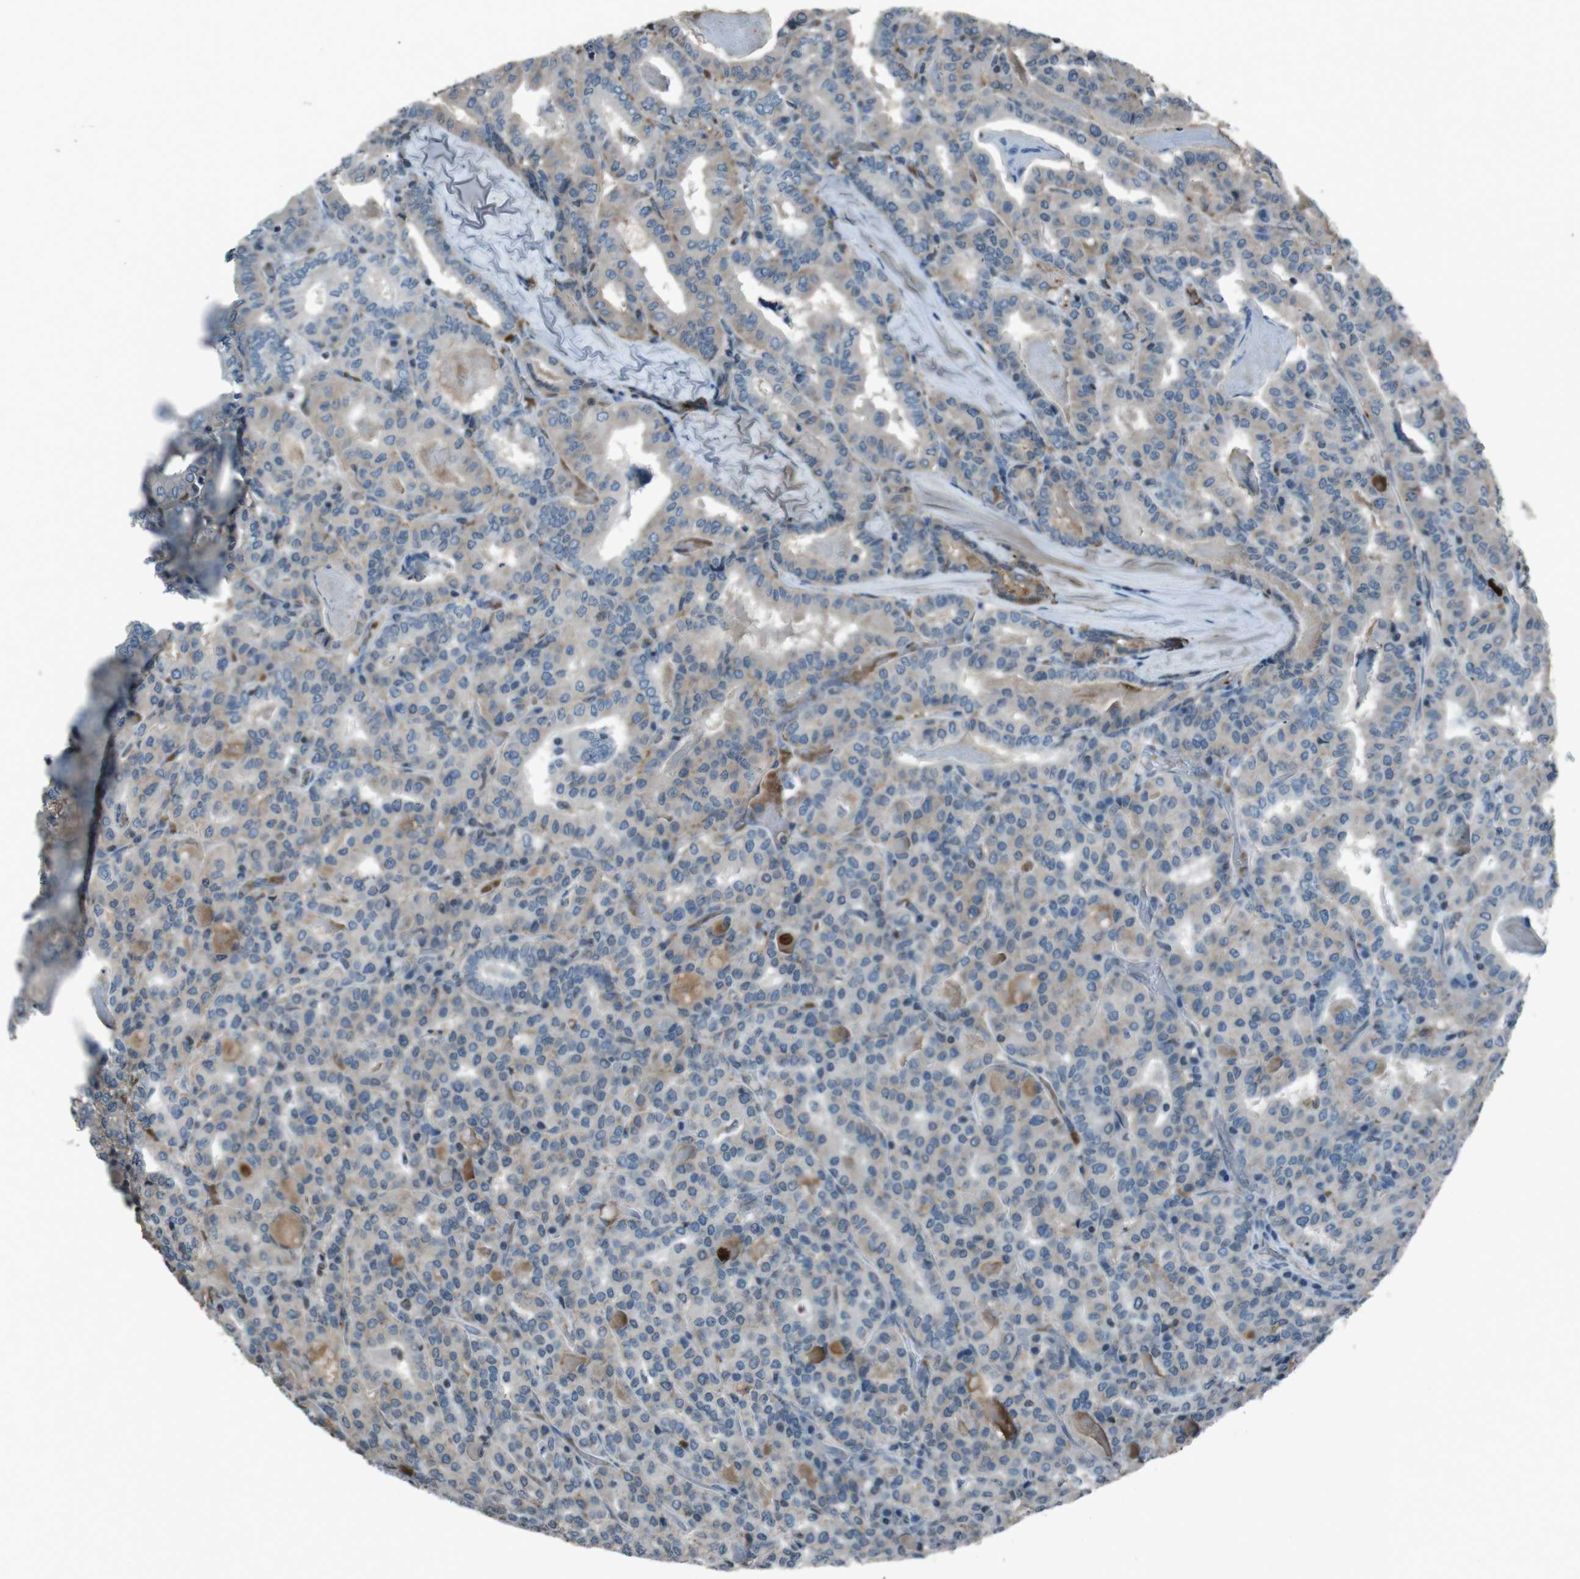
{"staining": {"intensity": "weak", "quantity": "25%-75%", "location": "cytoplasmic/membranous"}, "tissue": "thyroid cancer", "cell_type": "Tumor cells", "image_type": "cancer", "snomed": [{"axis": "morphology", "description": "Papillary adenocarcinoma, NOS"}, {"axis": "topography", "description": "Thyroid gland"}], "caption": "Thyroid cancer stained for a protein displays weak cytoplasmic/membranous positivity in tumor cells.", "gene": "UGT1A6", "patient": {"sex": "female", "age": 42}}